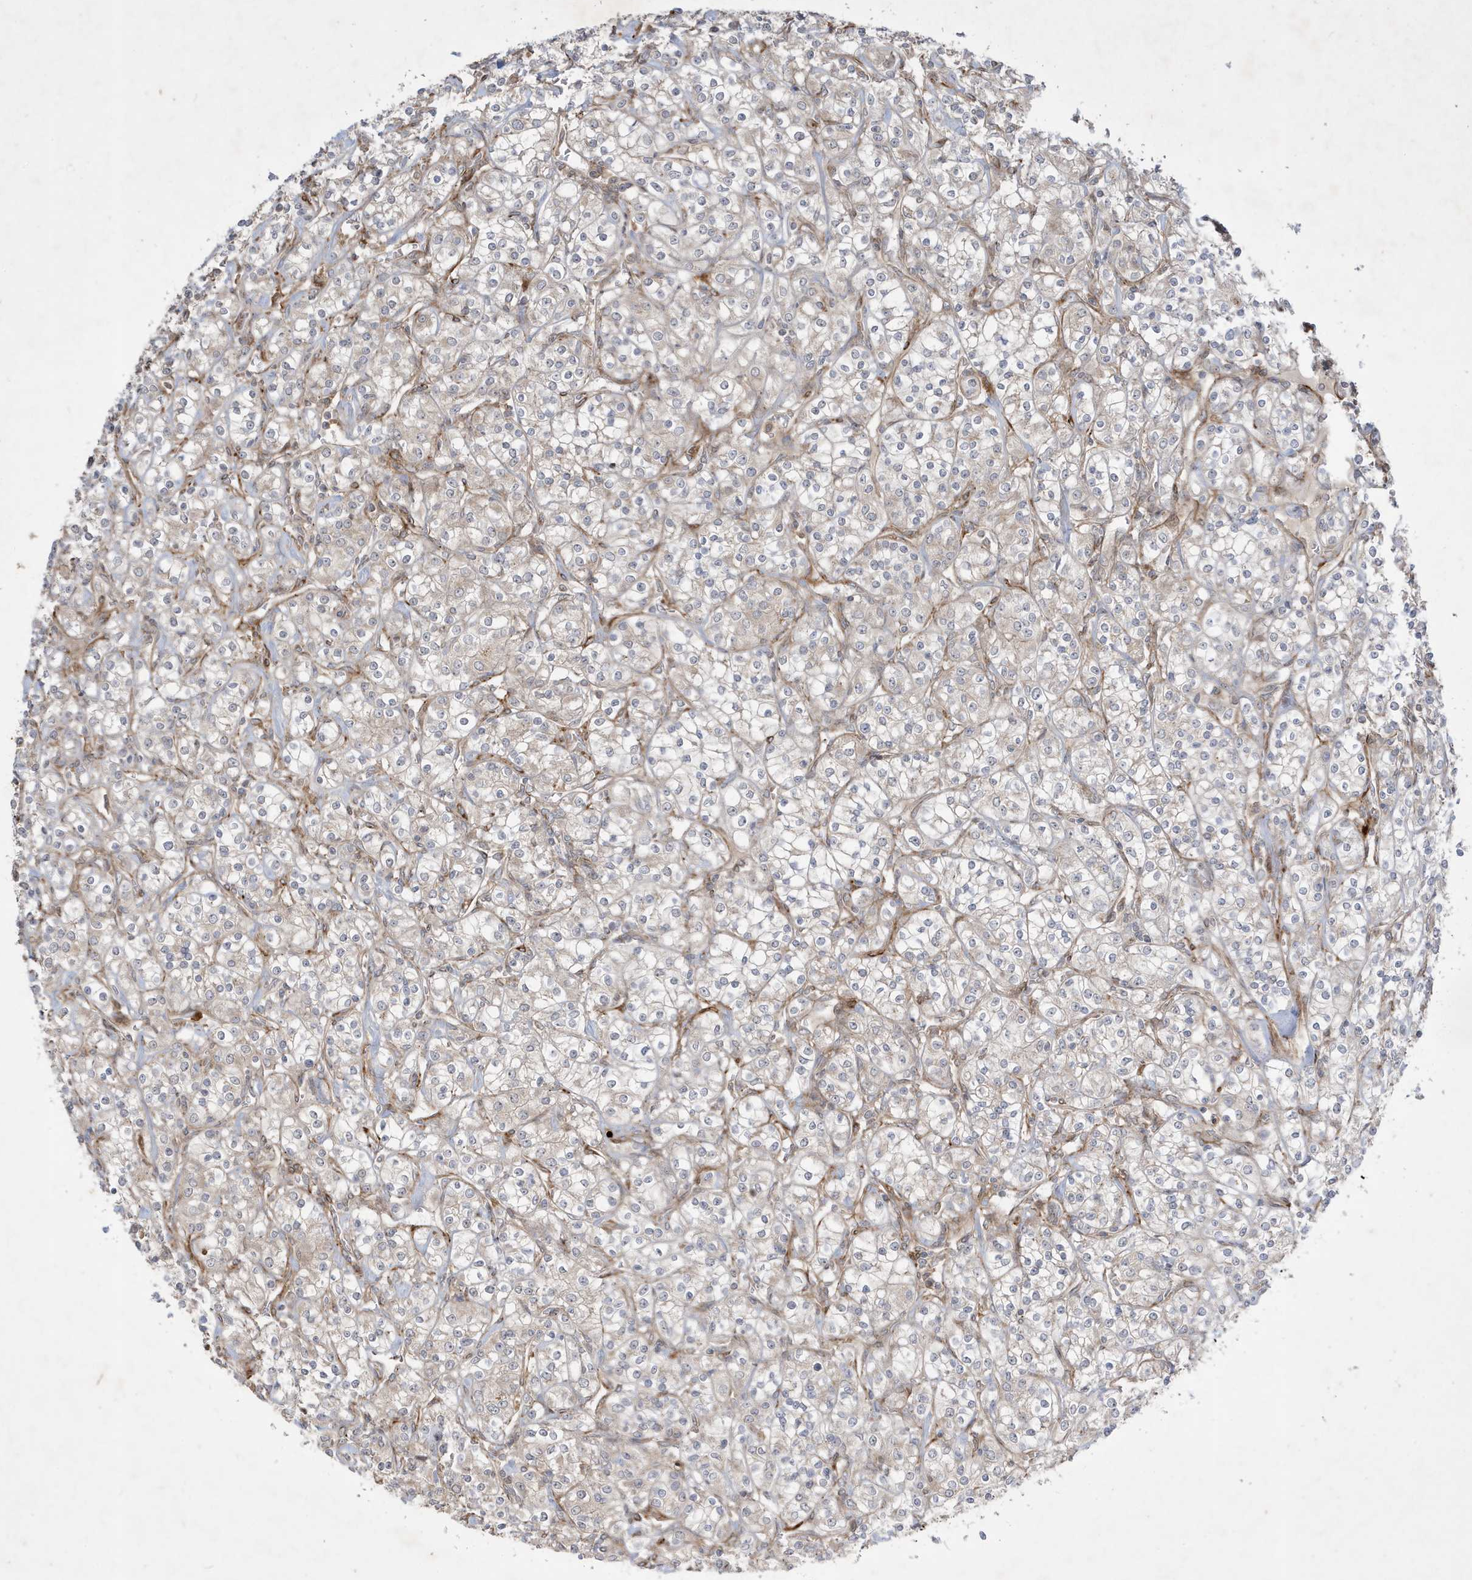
{"staining": {"intensity": "weak", "quantity": "<25%", "location": "cytoplasmic/membranous"}, "tissue": "renal cancer", "cell_type": "Tumor cells", "image_type": "cancer", "snomed": [{"axis": "morphology", "description": "Adenocarcinoma, NOS"}, {"axis": "topography", "description": "Kidney"}], "caption": "Tumor cells show no significant protein positivity in renal cancer (adenocarcinoma).", "gene": "IFT57", "patient": {"sex": "male", "age": 77}}